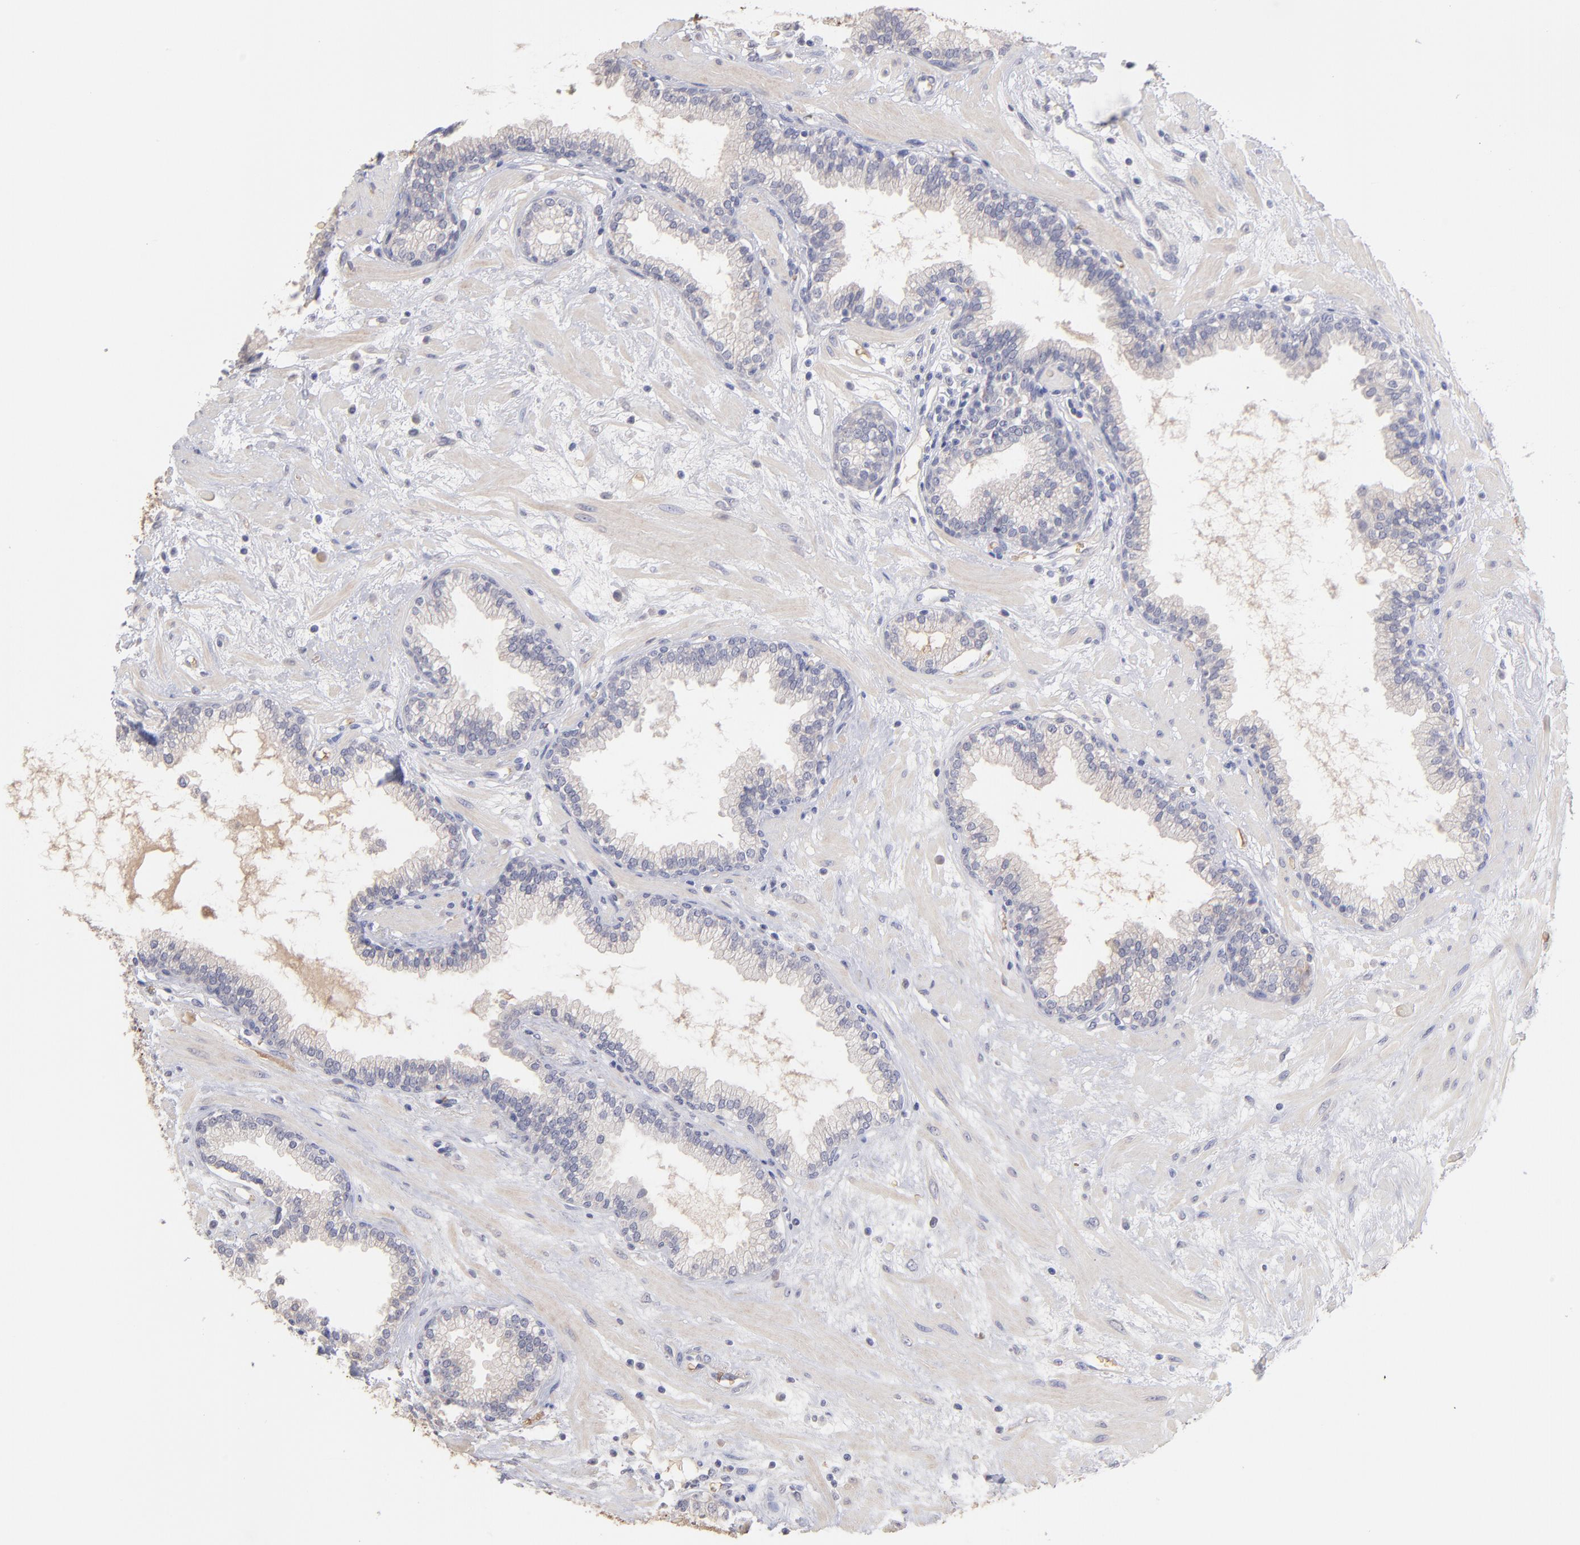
{"staining": {"intensity": "negative", "quantity": "none", "location": "none"}, "tissue": "prostate", "cell_type": "Glandular cells", "image_type": "normal", "snomed": [{"axis": "morphology", "description": "Normal tissue, NOS"}, {"axis": "topography", "description": "Prostate"}], "caption": "Prostate stained for a protein using immunohistochemistry reveals no staining glandular cells.", "gene": "F13B", "patient": {"sex": "male", "age": 64}}